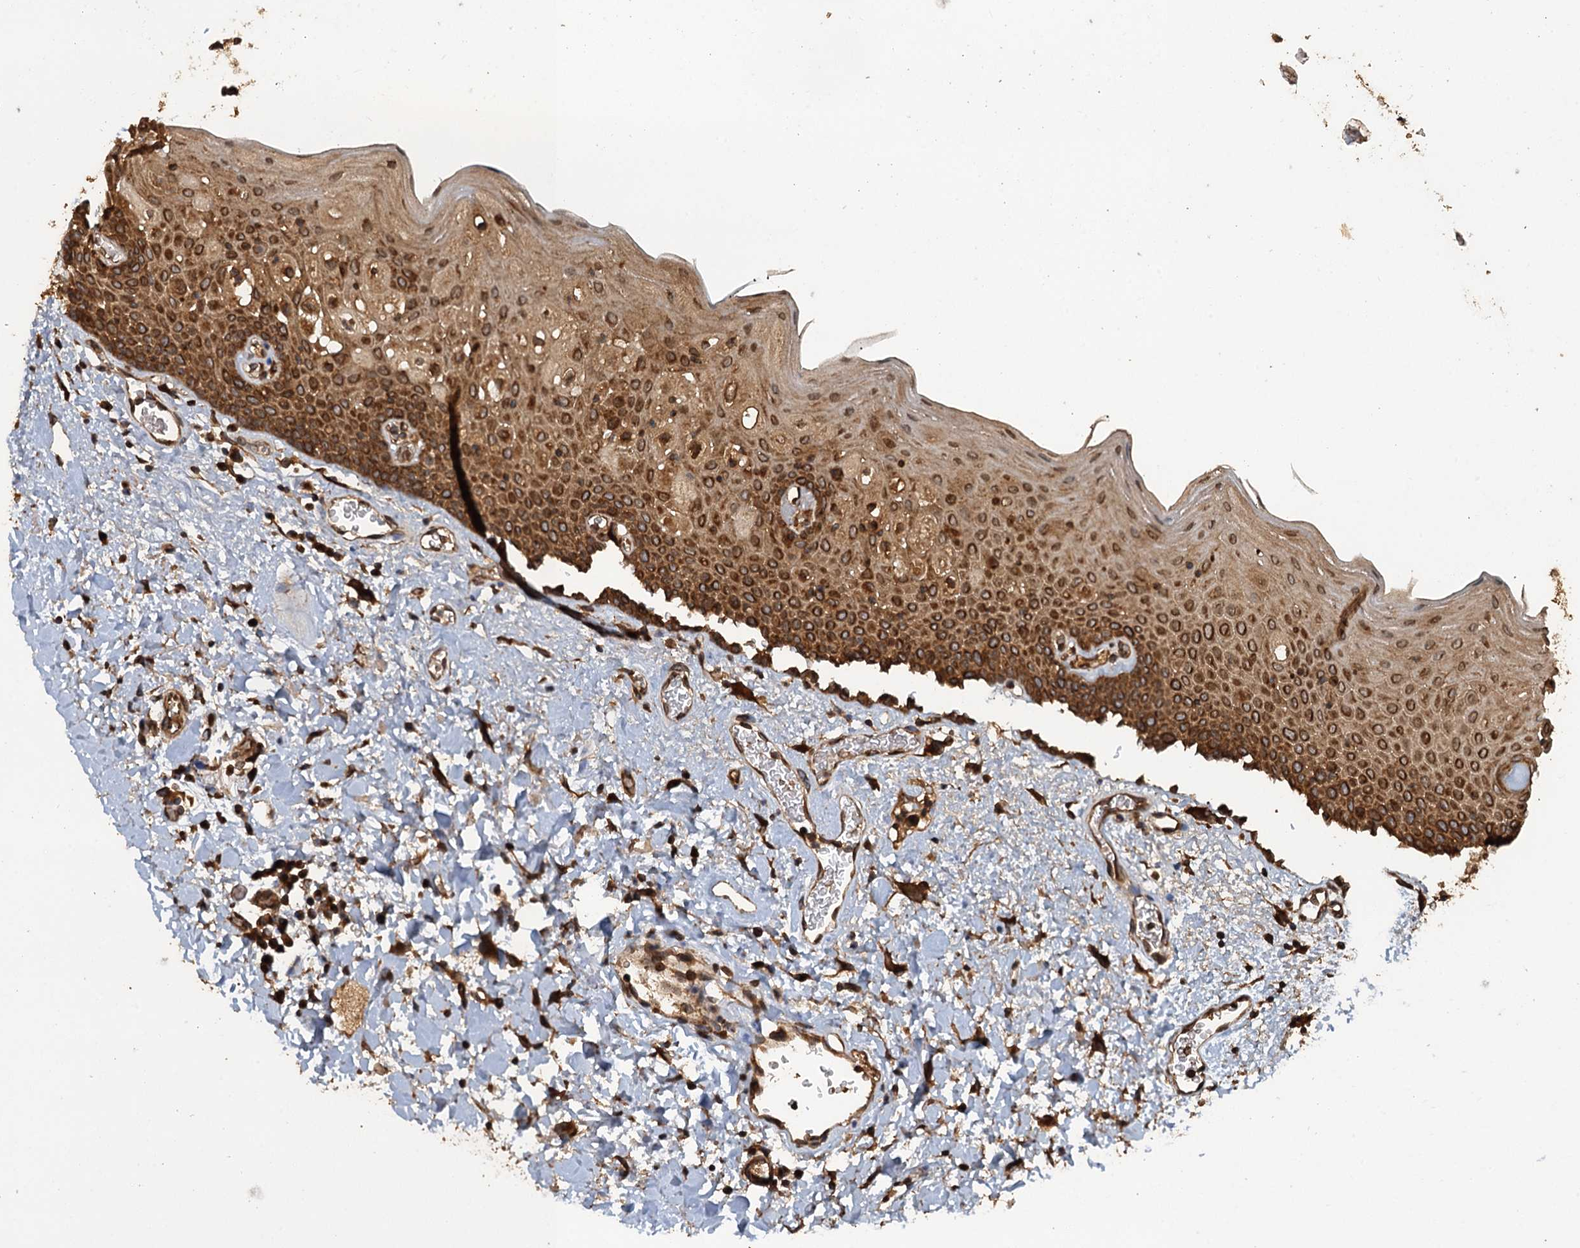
{"staining": {"intensity": "moderate", "quantity": ">75%", "location": "cytoplasmic/membranous"}, "tissue": "oral mucosa", "cell_type": "Squamous epithelial cells", "image_type": "normal", "snomed": [{"axis": "morphology", "description": "Normal tissue, NOS"}, {"axis": "topography", "description": "Oral tissue"}], "caption": "High-magnification brightfield microscopy of unremarkable oral mucosa stained with DAB (brown) and counterstained with hematoxylin (blue). squamous epithelial cells exhibit moderate cytoplasmic/membranous expression is identified in about>75% of cells. The staining was performed using DAB (3,3'-diaminobenzidine), with brown indicating positive protein expression. Nuclei are stained blue with hematoxylin.", "gene": "GLE1", "patient": {"sex": "male", "age": 74}}